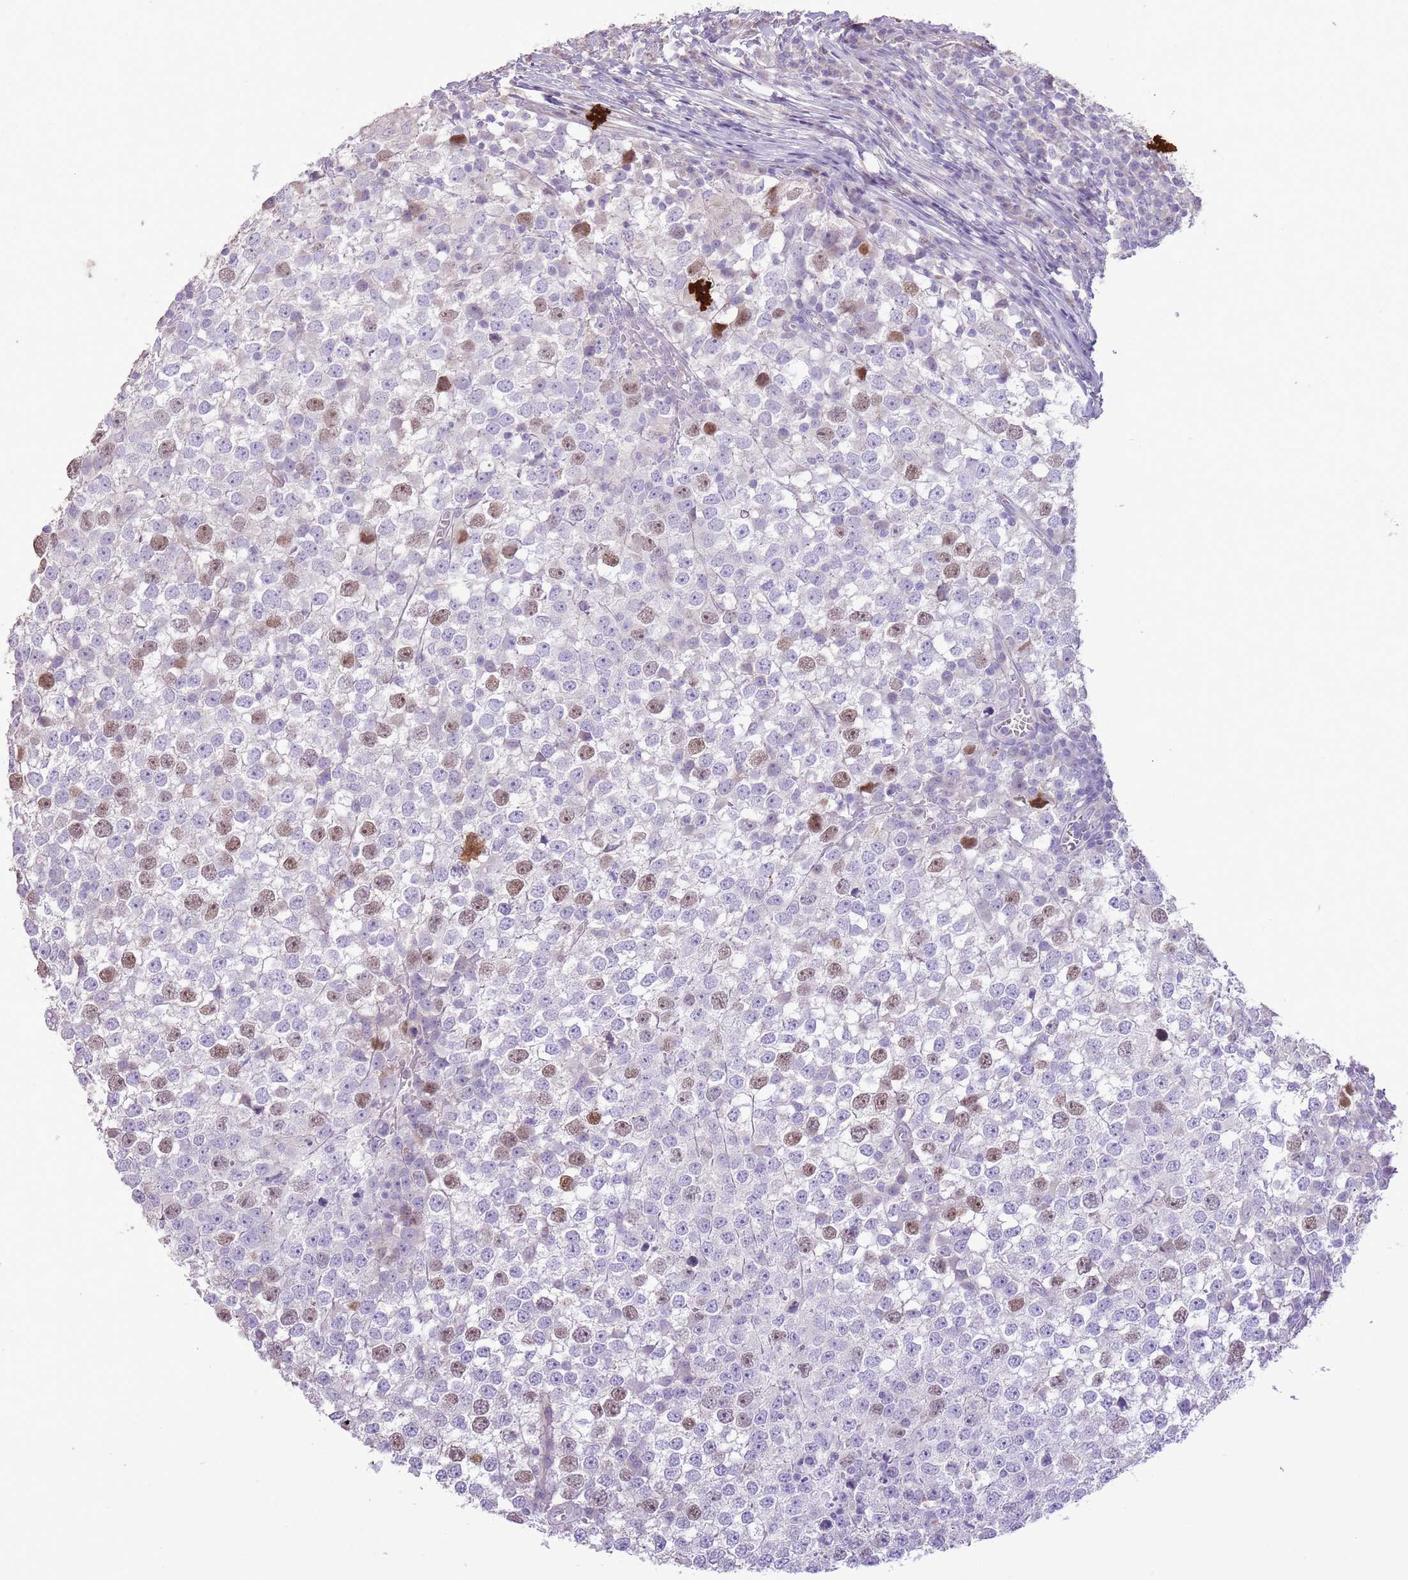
{"staining": {"intensity": "moderate", "quantity": "25%-75%", "location": "nuclear"}, "tissue": "testis cancer", "cell_type": "Tumor cells", "image_type": "cancer", "snomed": [{"axis": "morphology", "description": "Seminoma, NOS"}, {"axis": "topography", "description": "Testis"}], "caption": "High-power microscopy captured an immunohistochemistry (IHC) micrograph of seminoma (testis), revealing moderate nuclear expression in about 25%-75% of tumor cells.", "gene": "GMNN", "patient": {"sex": "male", "age": 65}}